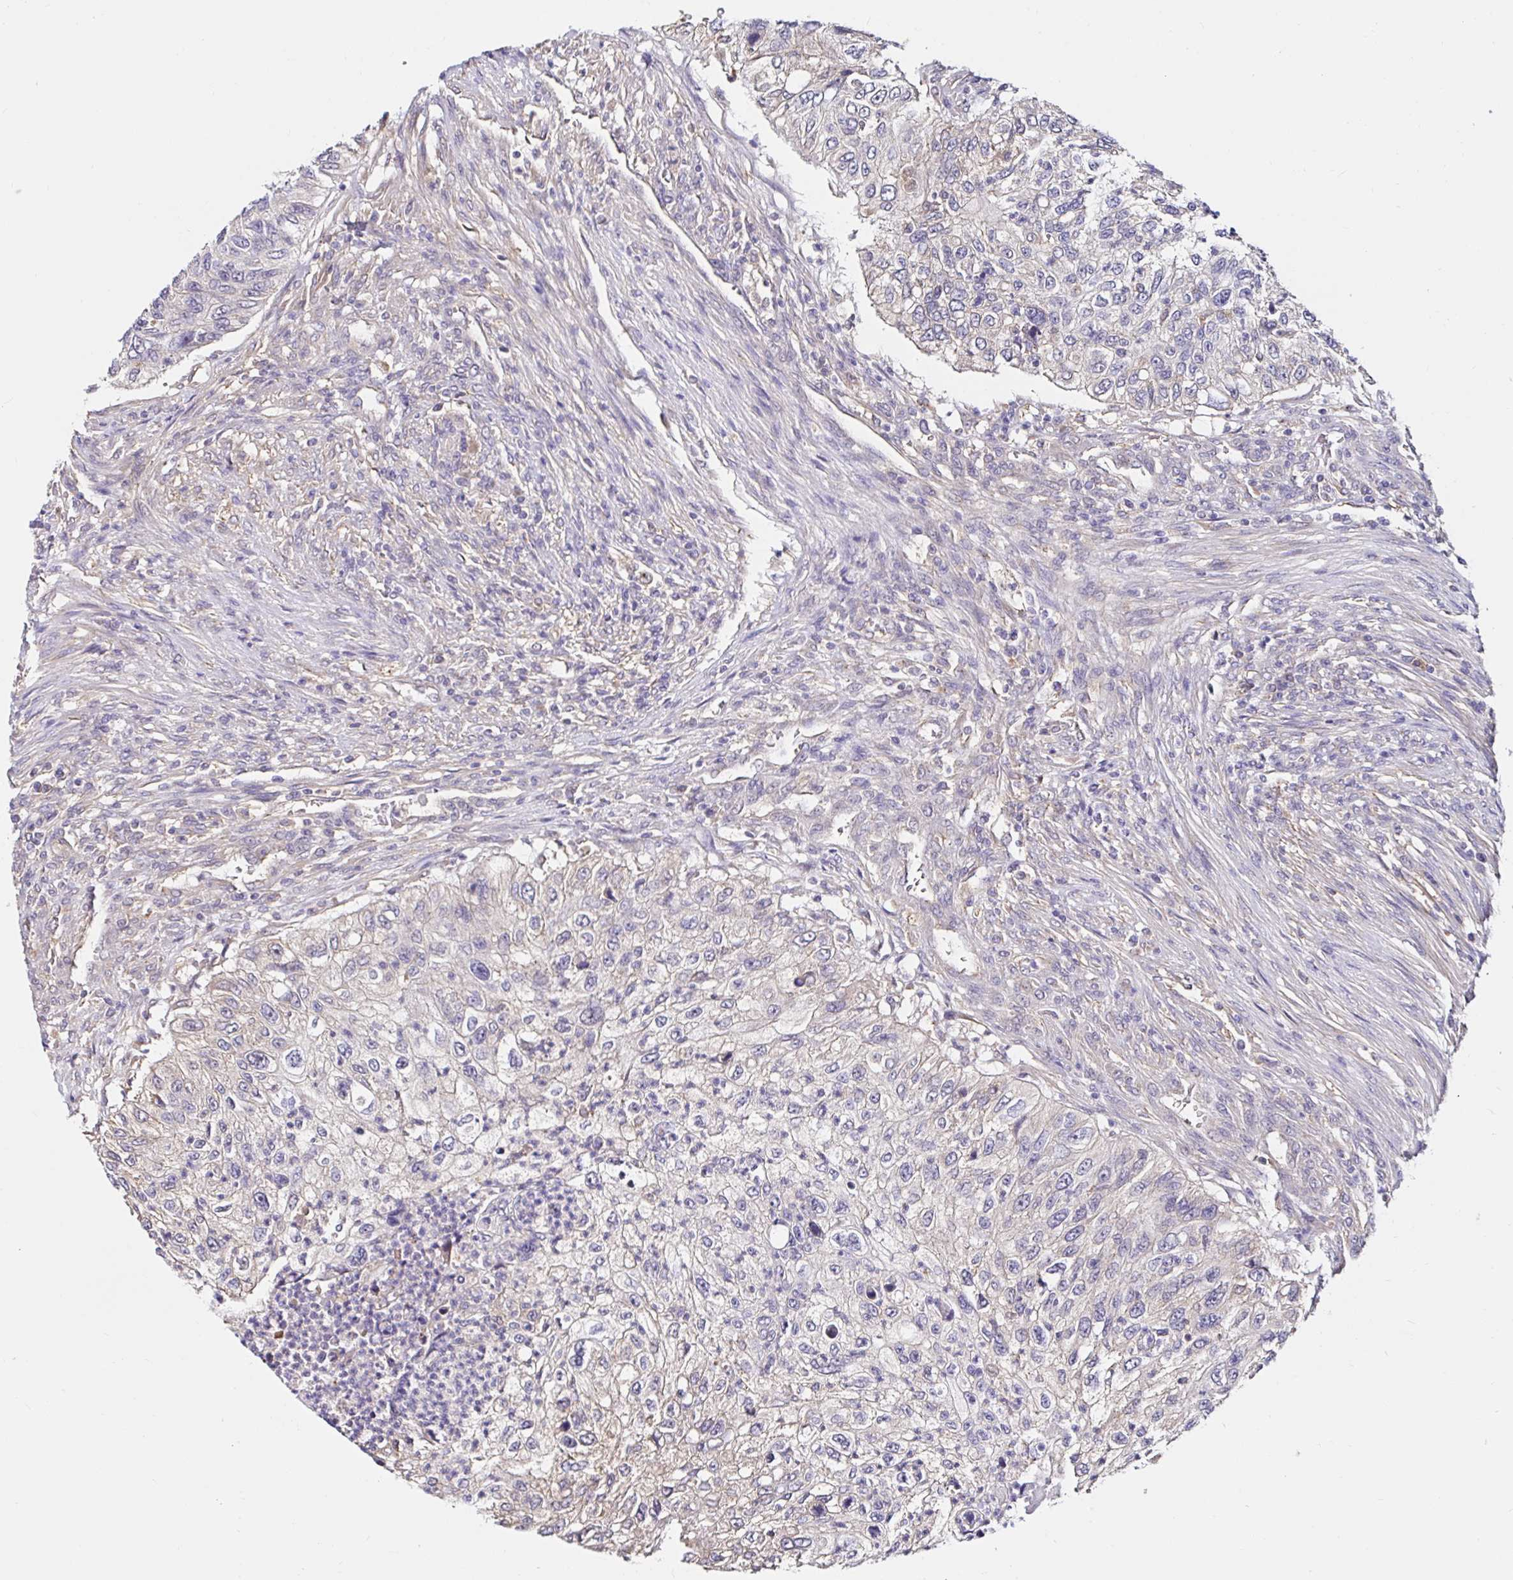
{"staining": {"intensity": "negative", "quantity": "none", "location": "none"}, "tissue": "urothelial cancer", "cell_type": "Tumor cells", "image_type": "cancer", "snomed": [{"axis": "morphology", "description": "Urothelial carcinoma, High grade"}, {"axis": "topography", "description": "Urinary bladder"}], "caption": "Protein analysis of urothelial cancer exhibits no significant staining in tumor cells. (Stains: DAB (3,3'-diaminobenzidine) immunohistochemistry with hematoxylin counter stain, Microscopy: brightfield microscopy at high magnification).", "gene": "RSRP1", "patient": {"sex": "female", "age": 60}}